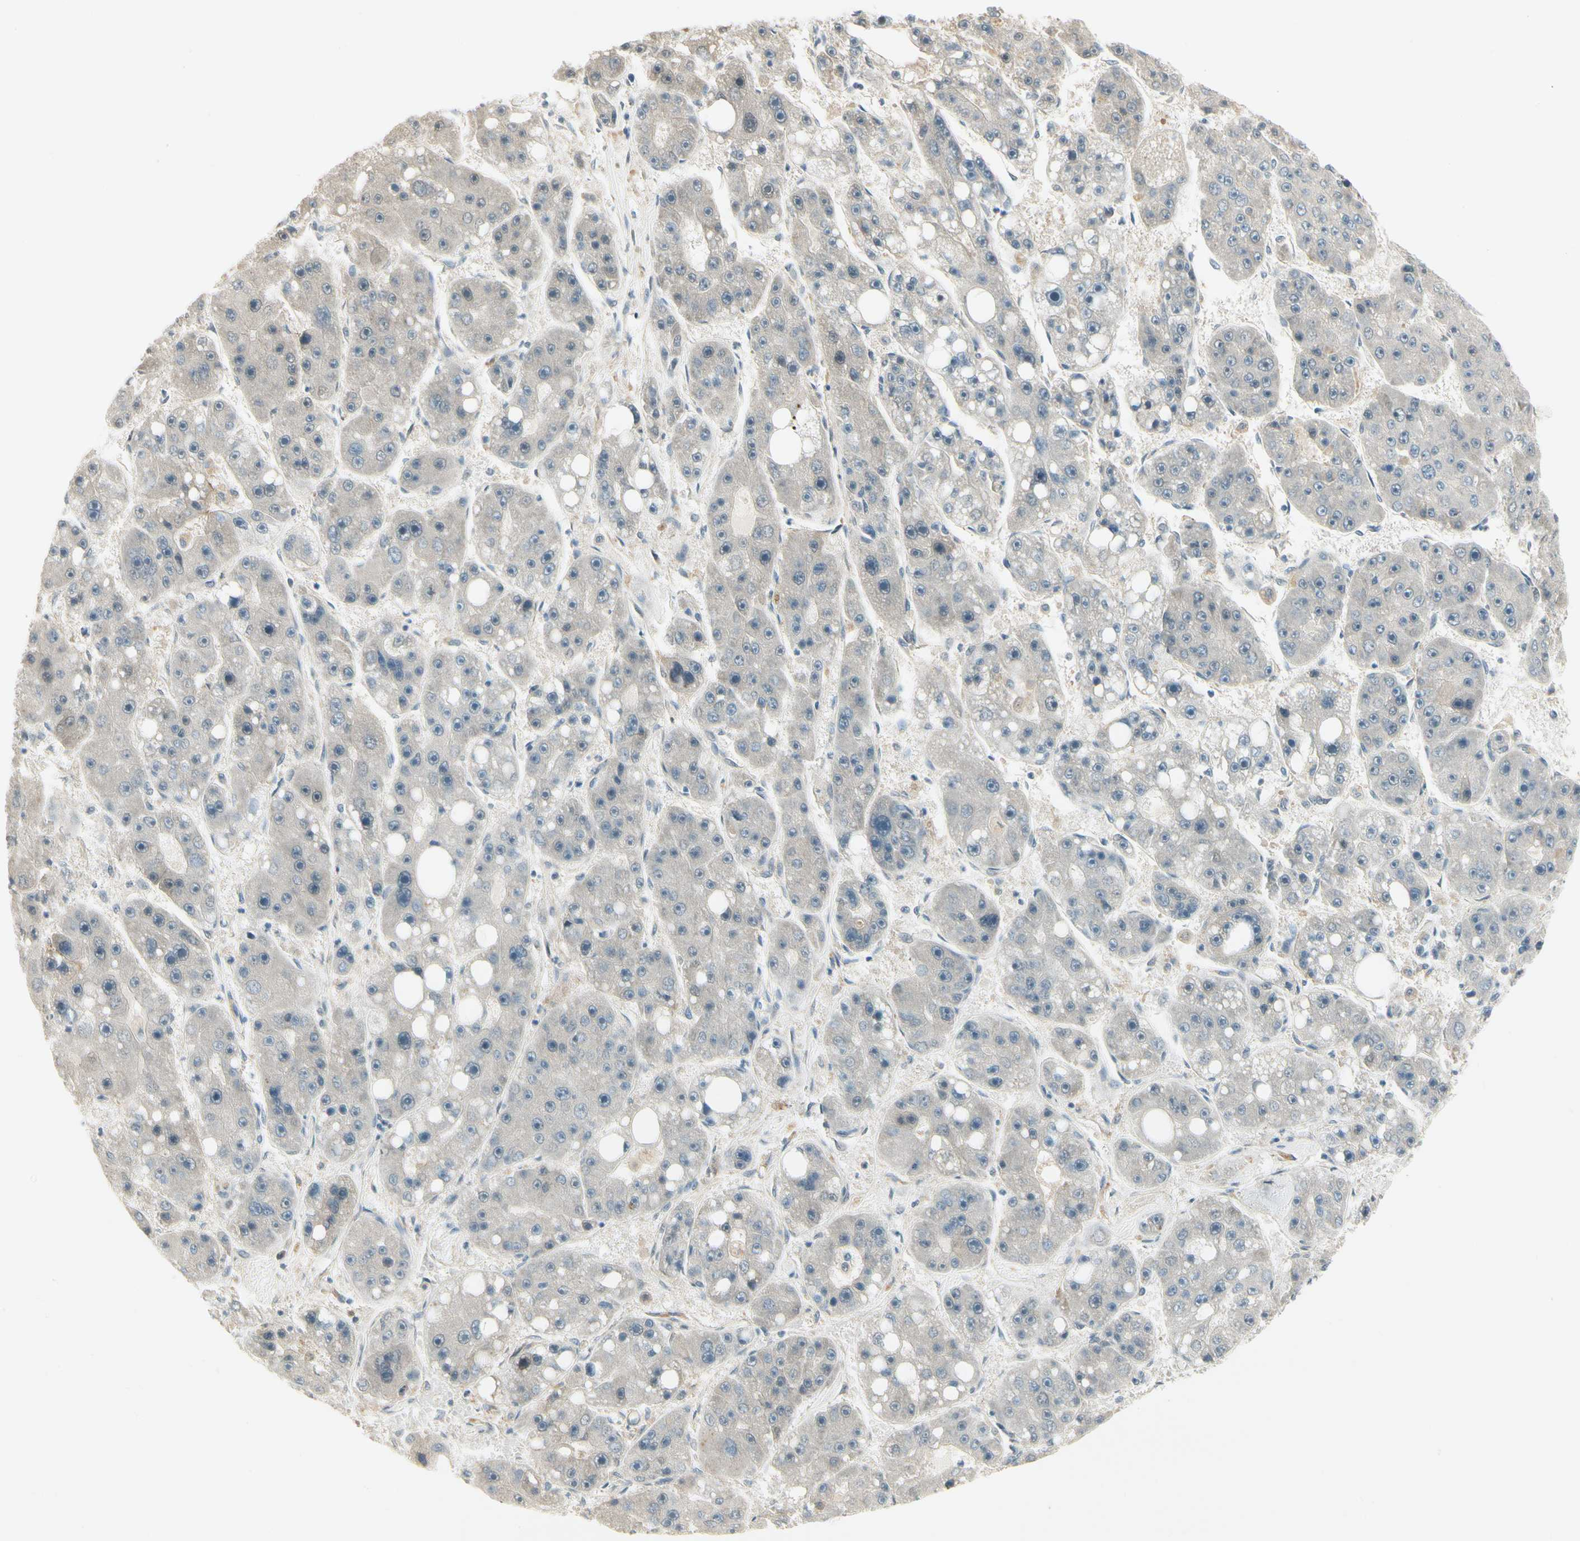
{"staining": {"intensity": "weak", "quantity": "<25%", "location": "cytoplasmic/membranous"}, "tissue": "liver cancer", "cell_type": "Tumor cells", "image_type": "cancer", "snomed": [{"axis": "morphology", "description": "Carcinoma, Hepatocellular, NOS"}, {"axis": "topography", "description": "Liver"}], "caption": "An IHC histopathology image of liver cancer (hepatocellular carcinoma) is shown. There is no staining in tumor cells of liver cancer (hepatocellular carcinoma).", "gene": "EPHB3", "patient": {"sex": "female", "age": 61}}